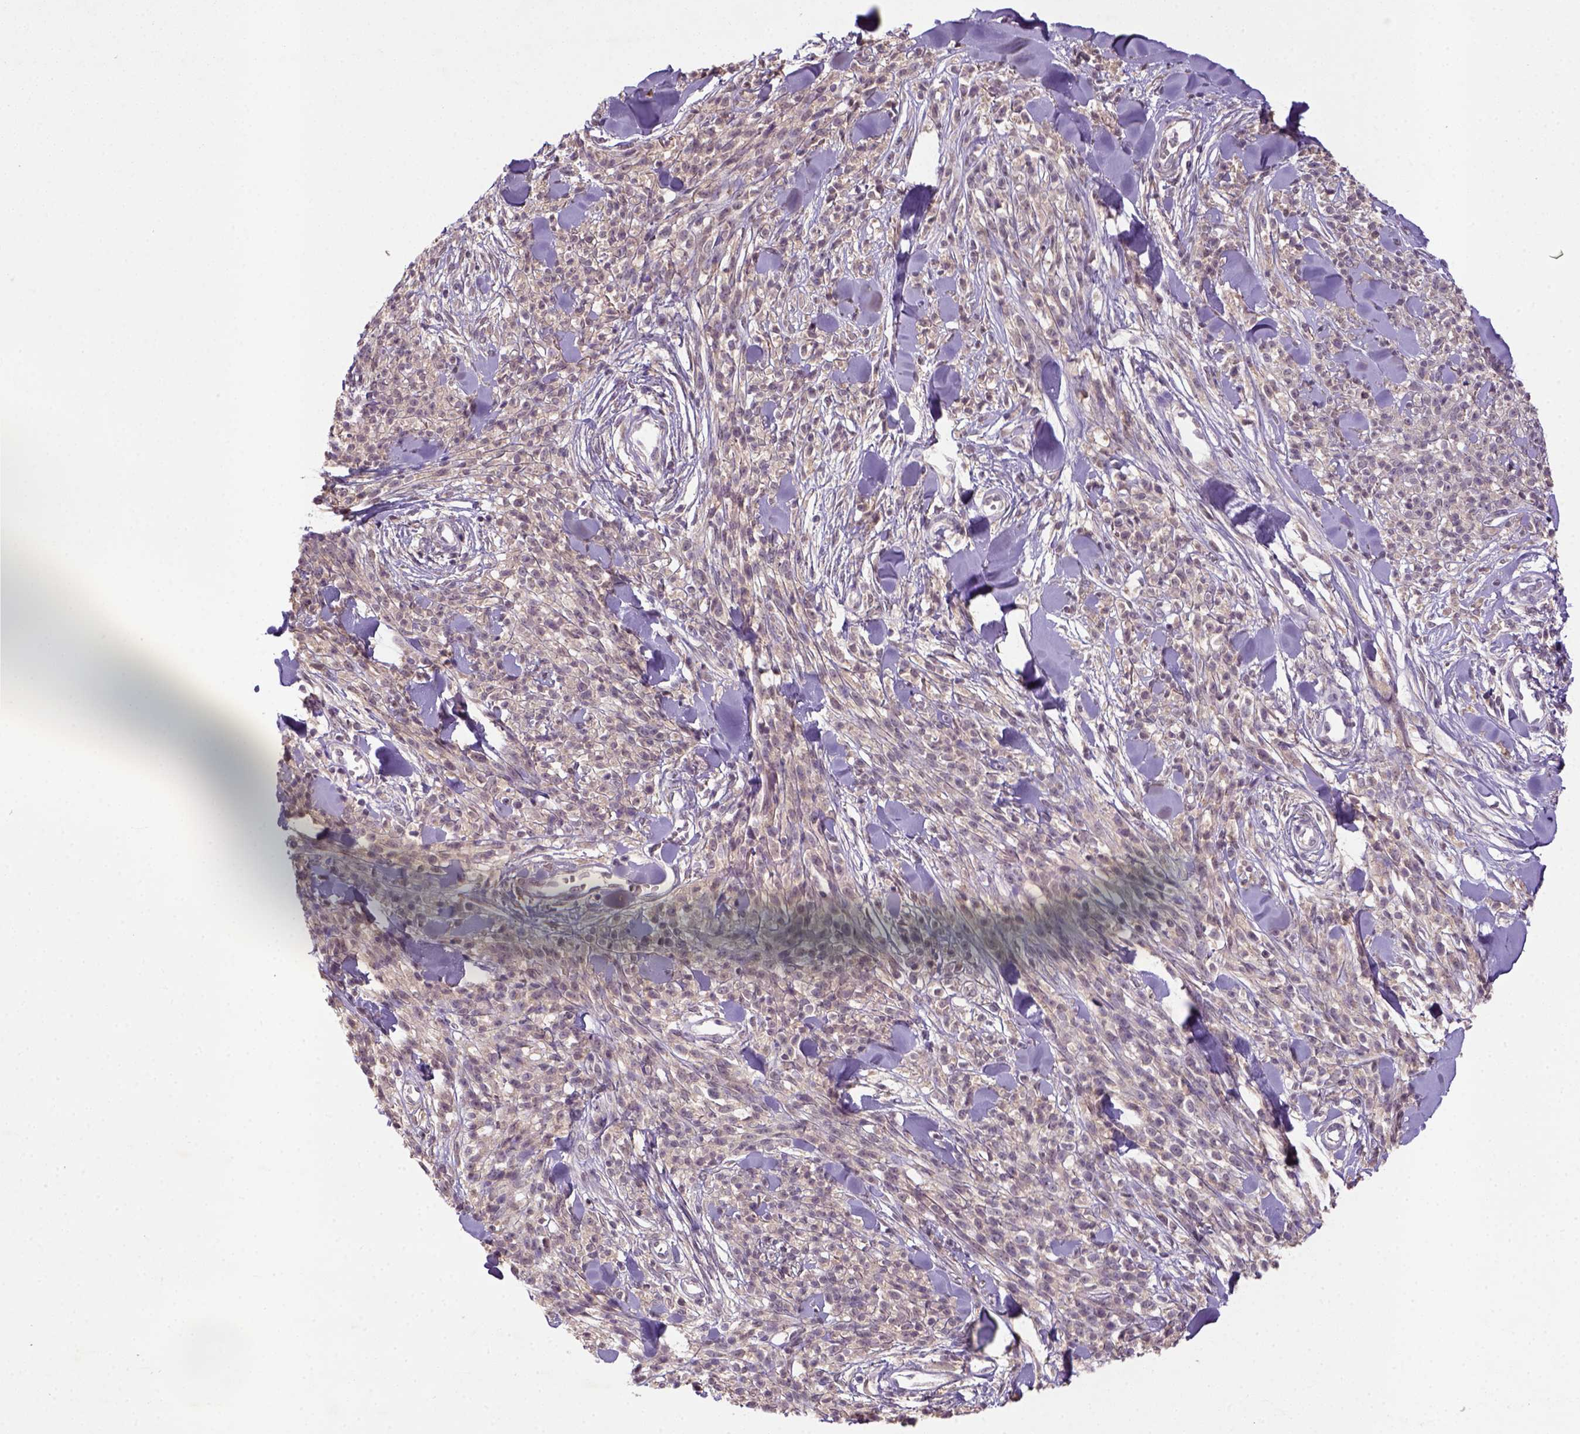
{"staining": {"intensity": "negative", "quantity": "none", "location": "none"}, "tissue": "melanoma", "cell_type": "Tumor cells", "image_type": "cancer", "snomed": [{"axis": "morphology", "description": "Malignant melanoma, NOS"}, {"axis": "topography", "description": "Skin"}, {"axis": "topography", "description": "Skin of trunk"}], "caption": "A high-resolution image shows immunohistochemistry staining of melanoma, which demonstrates no significant expression in tumor cells. (Stains: DAB immunohistochemistry with hematoxylin counter stain, Microscopy: brightfield microscopy at high magnification).", "gene": "NLGN2", "patient": {"sex": "male", "age": 74}}